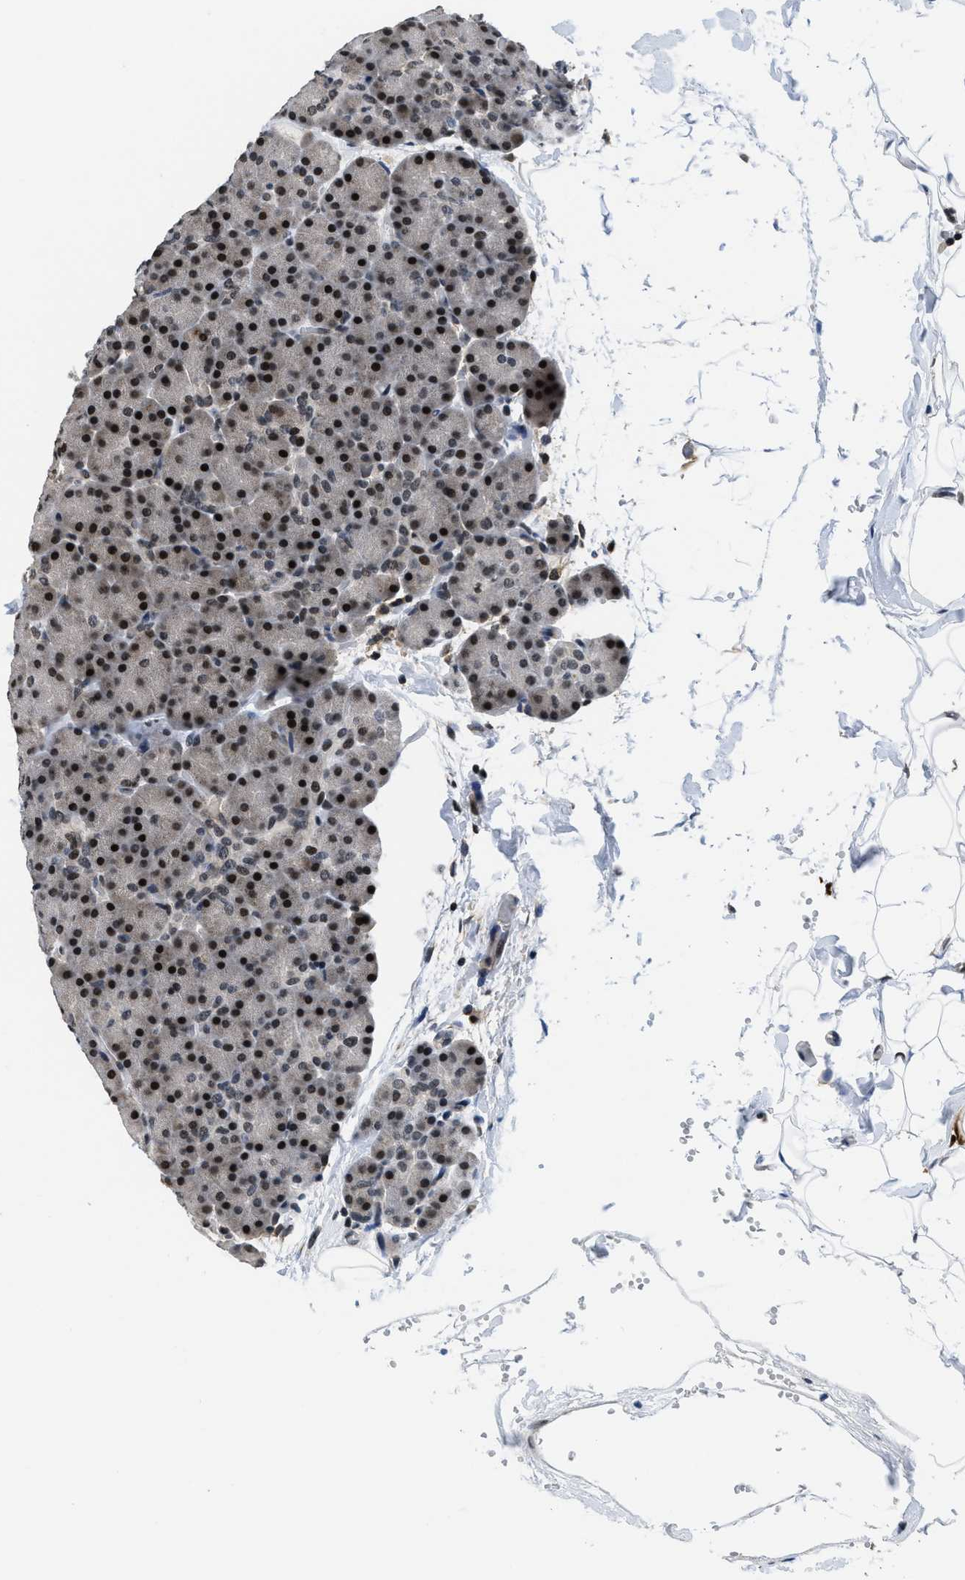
{"staining": {"intensity": "strong", "quantity": ">75%", "location": "cytoplasmic/membranous,nuclear"}, "tissue": "pancreas", "cell_type": "Exocrine glandular cells", "image_type": "normal", "snomed": [{"axis": "morphology", "description": "Normal tissue, NOS"}, {"axis": "topography", "description": "Pancreas"}], "caption": "A photomicrograph of pancreas stained for a protein displays strong cytoplasmic/membranous,nuclear brown staining in exocrine glandular cells. The staining is performed using DAB (3,3'-diaminobenzidine) brown chromogen to label protein expression. The nuclei are counter-stained blue using hematoxylin.", "gene": "CUL4B", "patient": {"sex": "female", "age": 35}}